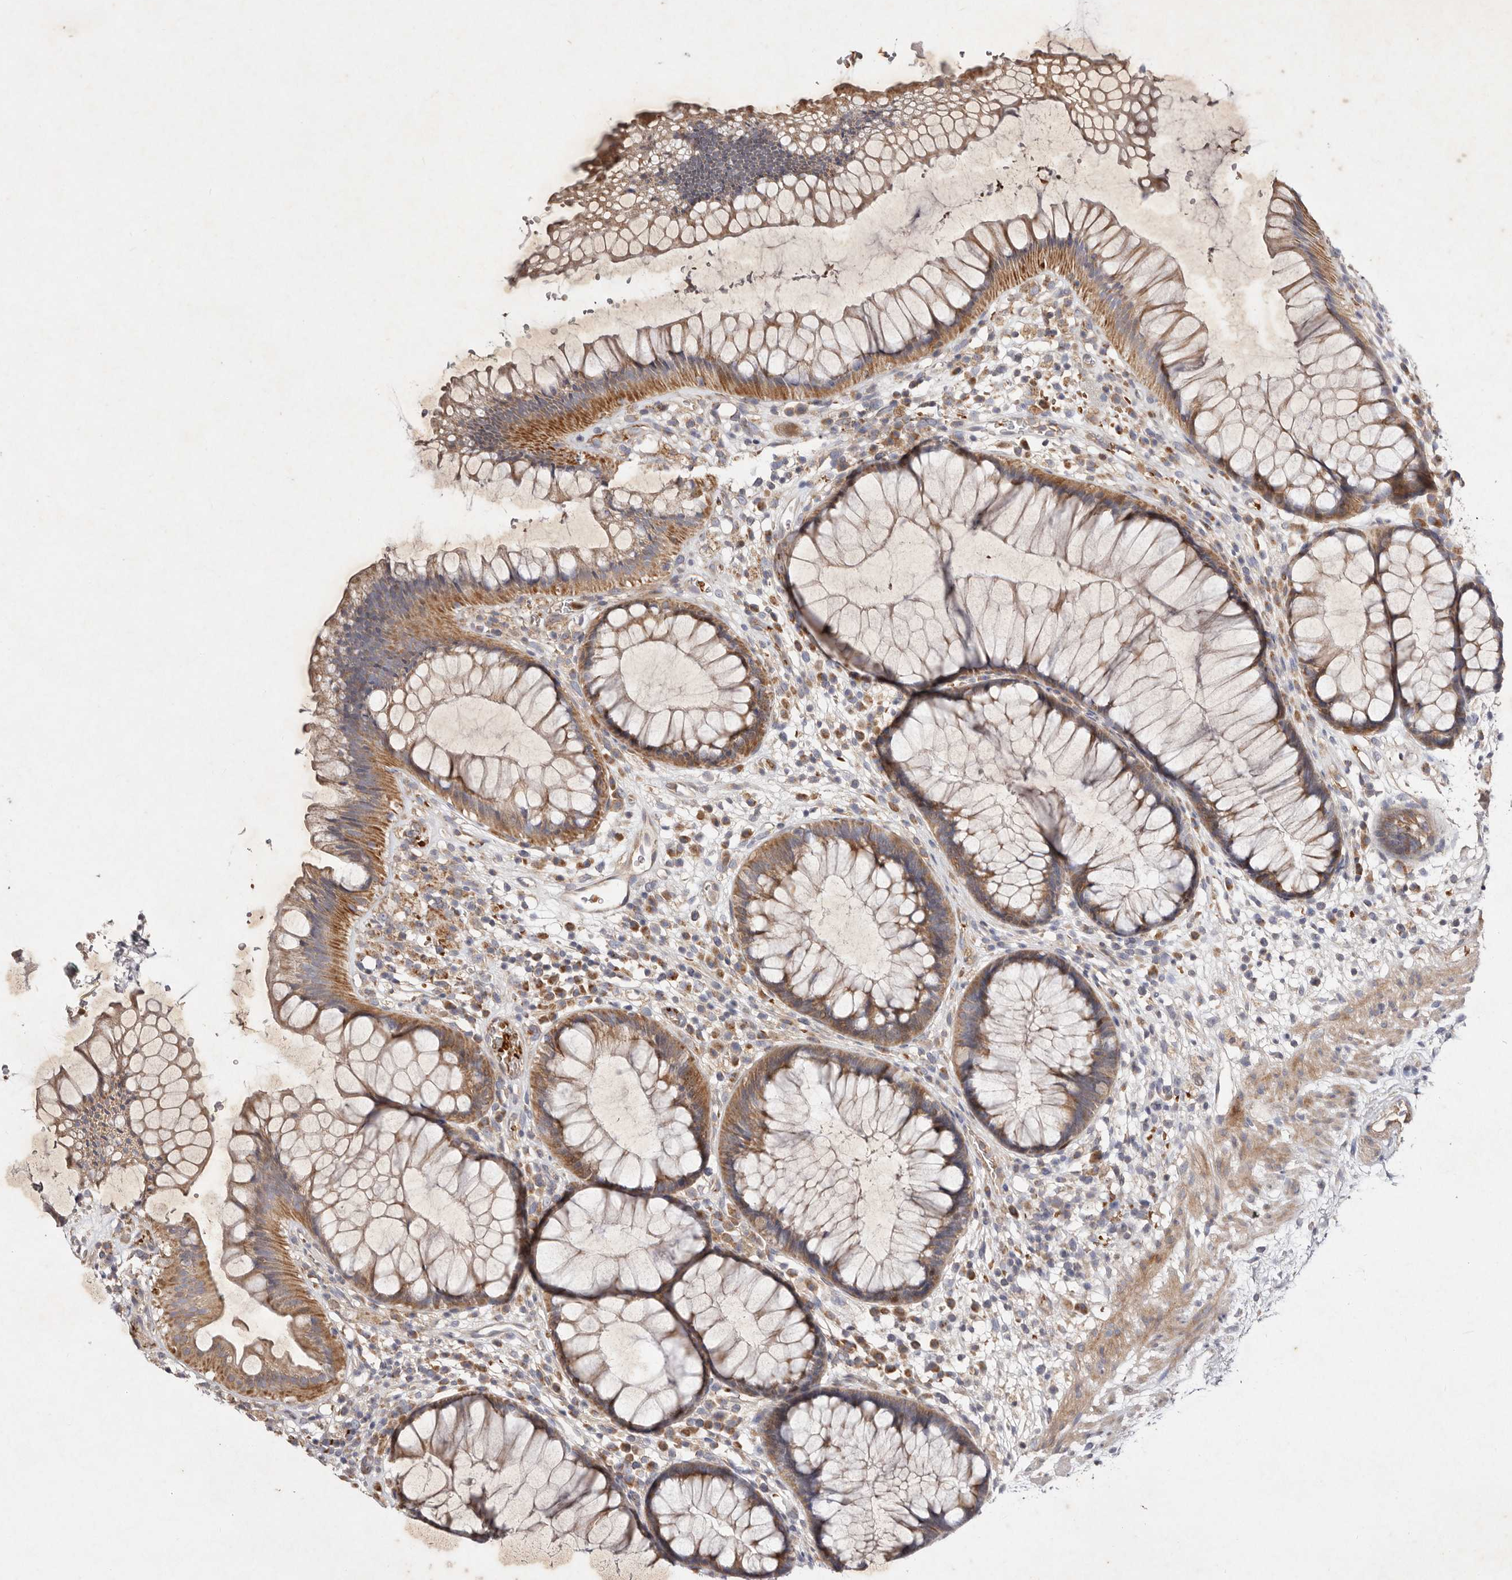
{"staining": {"intensity": "moderate", "quantity": ">75%", "location": "cytoplasmic/membranous"}, "tissue": "rectum", "cell_type": "Glandular cells", "image_type": "normal", "snomed": [{"axis": "morphology", "description": "Normal tissue, NOS"}, {"axis": "topography", "description": "Rectum"}], "caption": "High-power microscopy captured an IHC image of unremarkable rectum, revealing moderate cytoplasmic/membranous positivity in approximately >75% of glandular cells. (IHC, brightfield microscopy, high magnification).", "gene": "SLC25A20", "patient": {"sex": "male", "age": 51}}